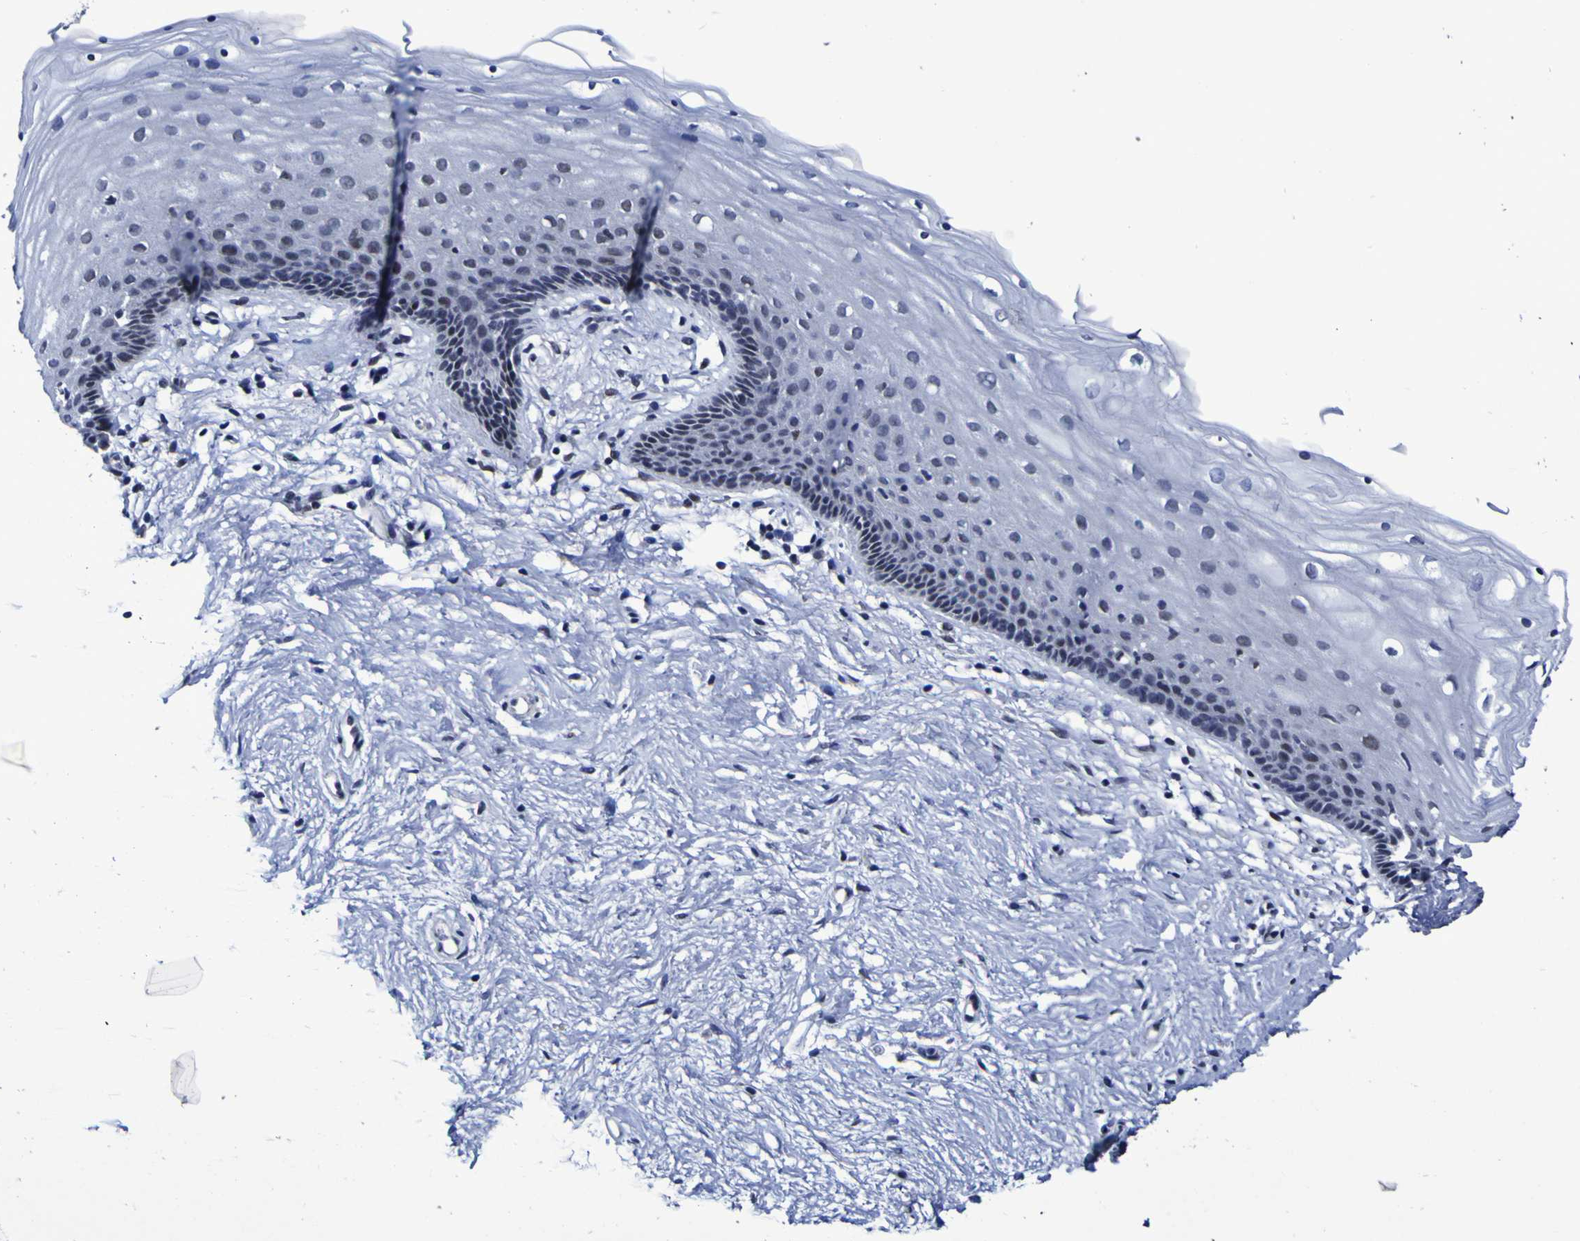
{"staining": {"intensity": "weak", "quantity": "<25%", "location": "nuclear"}, "tissue": "vagina", "cell_type": "Squamous epithelial cells", "image_type": "normal", "snomed": [{"axis": "morphology", "description": "Normal tissue, NOS"}, {"axis": "topography", "description": "Vagina"}], "caption": "High magnification brightfield microscopy of normal vagina stained with DAB (brown) and counterstained with hematoxylin (blue): squamous epithelial cells show no significant positivity. The staining is performed using DAB brown chromogen with nuclei counter-stained in using hematoxylin.", "gene": "MBD3", "patient": {"sex": "female", "age": 44}}